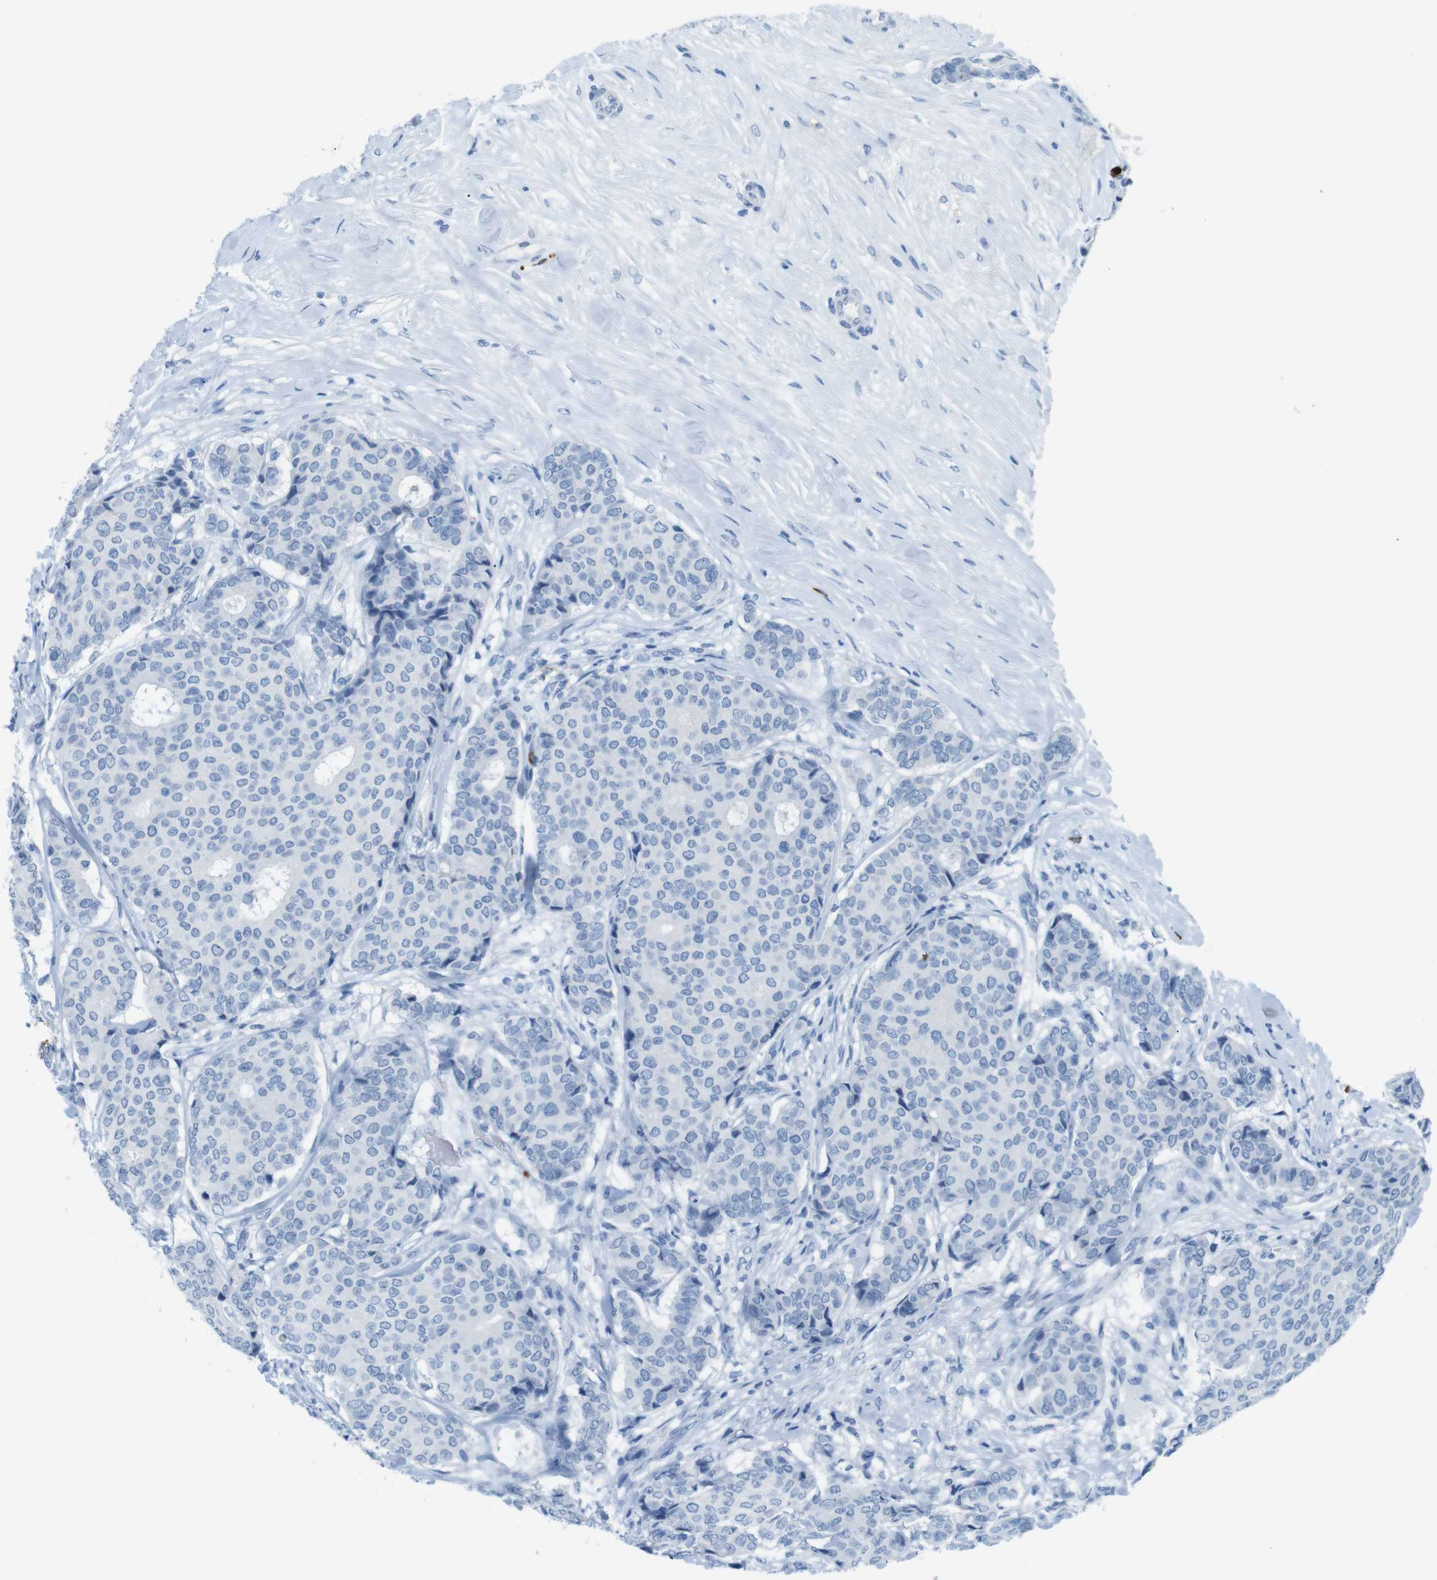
{"staining": {"intensity": "negative", "quantity": "none", "location": "none"}, "tissue": "breast cancer", "cell_type": "Tumor cells", "image_type": "cancer", "snomed": [{"axis": "morphology", "description": "Duct carcinoma"}, {"axis": "topography", "description": "Breast"}], "caption": "The immunohistochemistry photomicrograph has no significant staining in tumor cells of breast invasive ductal carcinoma tissue.", "gene": "MCEMP1", "patient": {"sex": "female", "age": 75}}